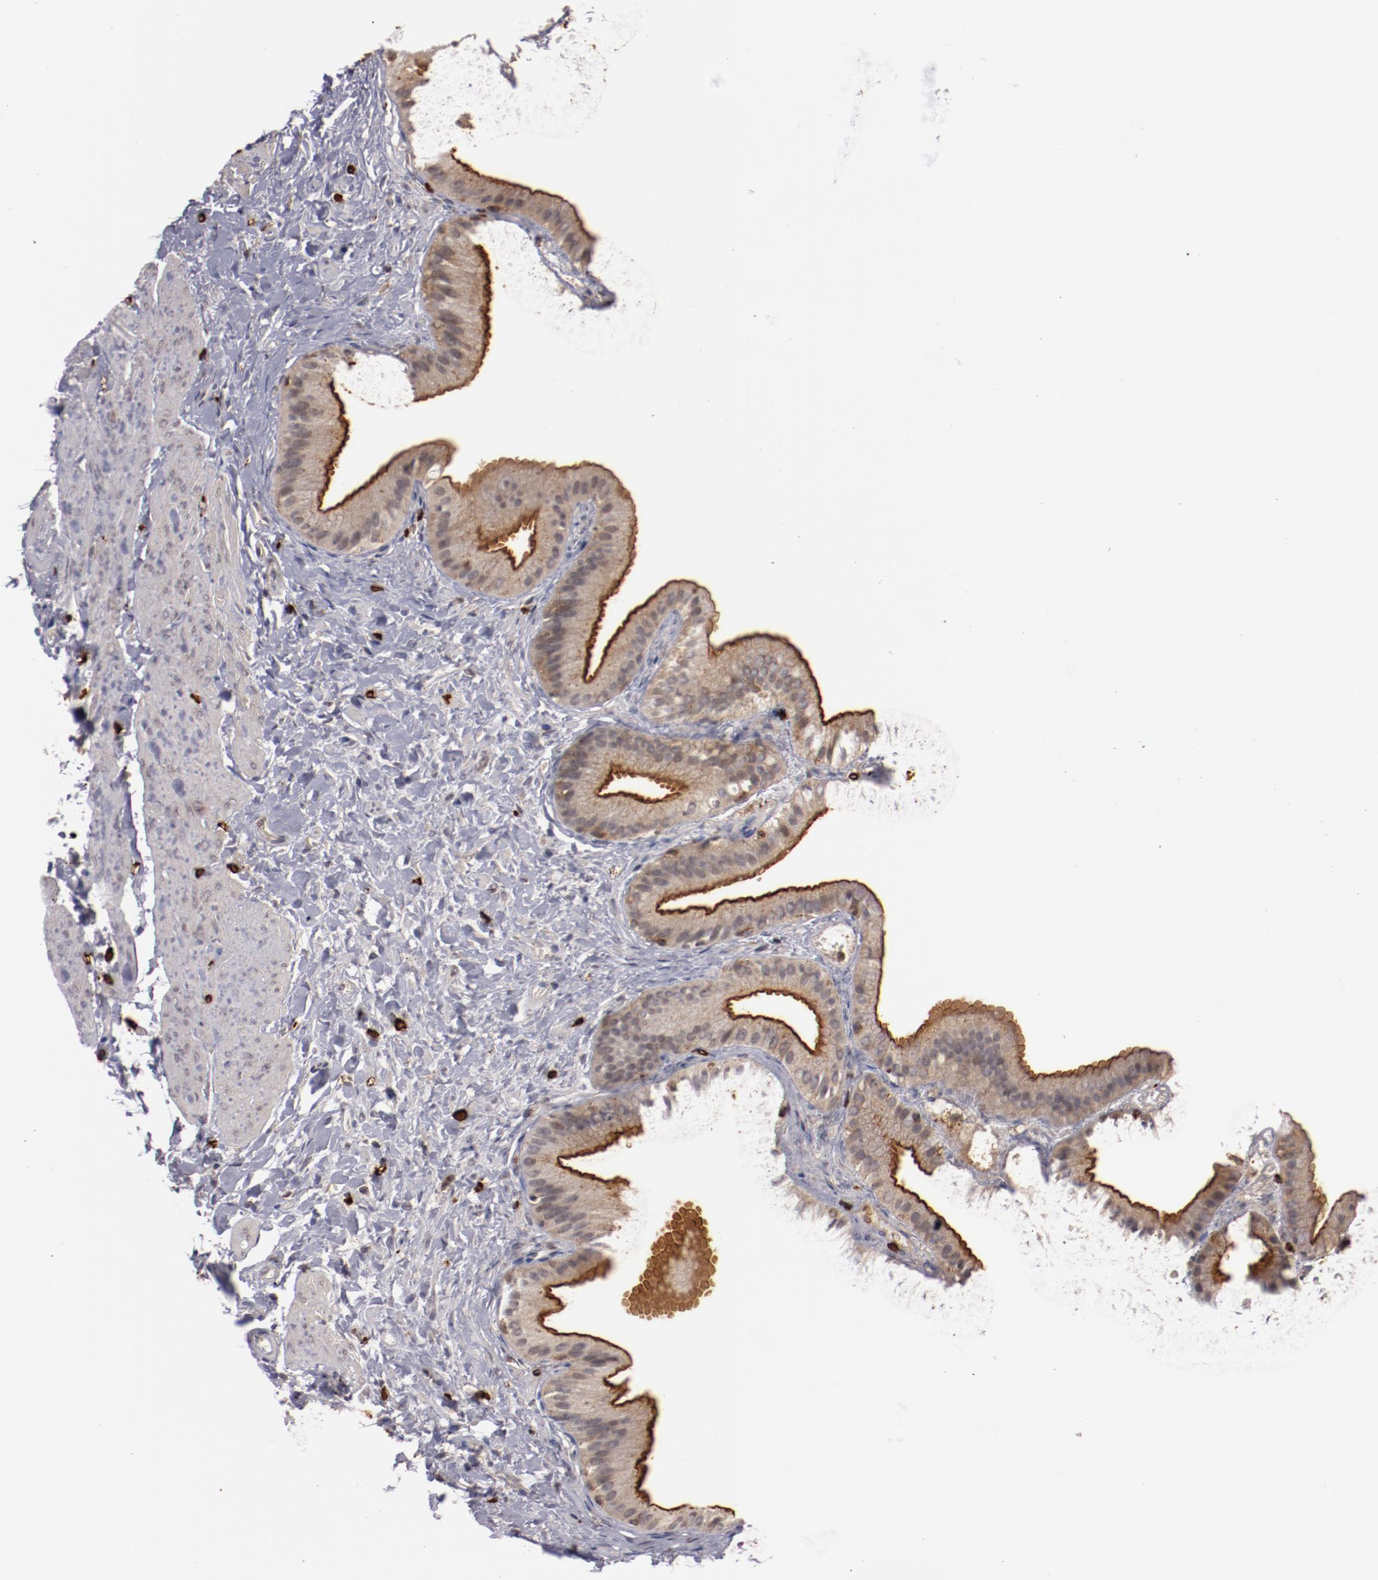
{"staining": {"intensity": "moderate", "quantity": ">75%", "location": "cytoplasmic/membranous"}, "tissue": "gallbladder", "cell_type": "Glandular cells", "image_type": "normal", "snomed": [{"axis": "morphology", "description": "Normal tissue, NOS"}, {"axis": "topography", "description": "Gallbladder"}], "caption": "Normal gallbladder displays moderate cytoplasmic/membranous positivity in about >75% of glandular cells, visualized by immunohistochemistry.", "gene": "STX3", "patient": {"sex": "female", "age": 63}}